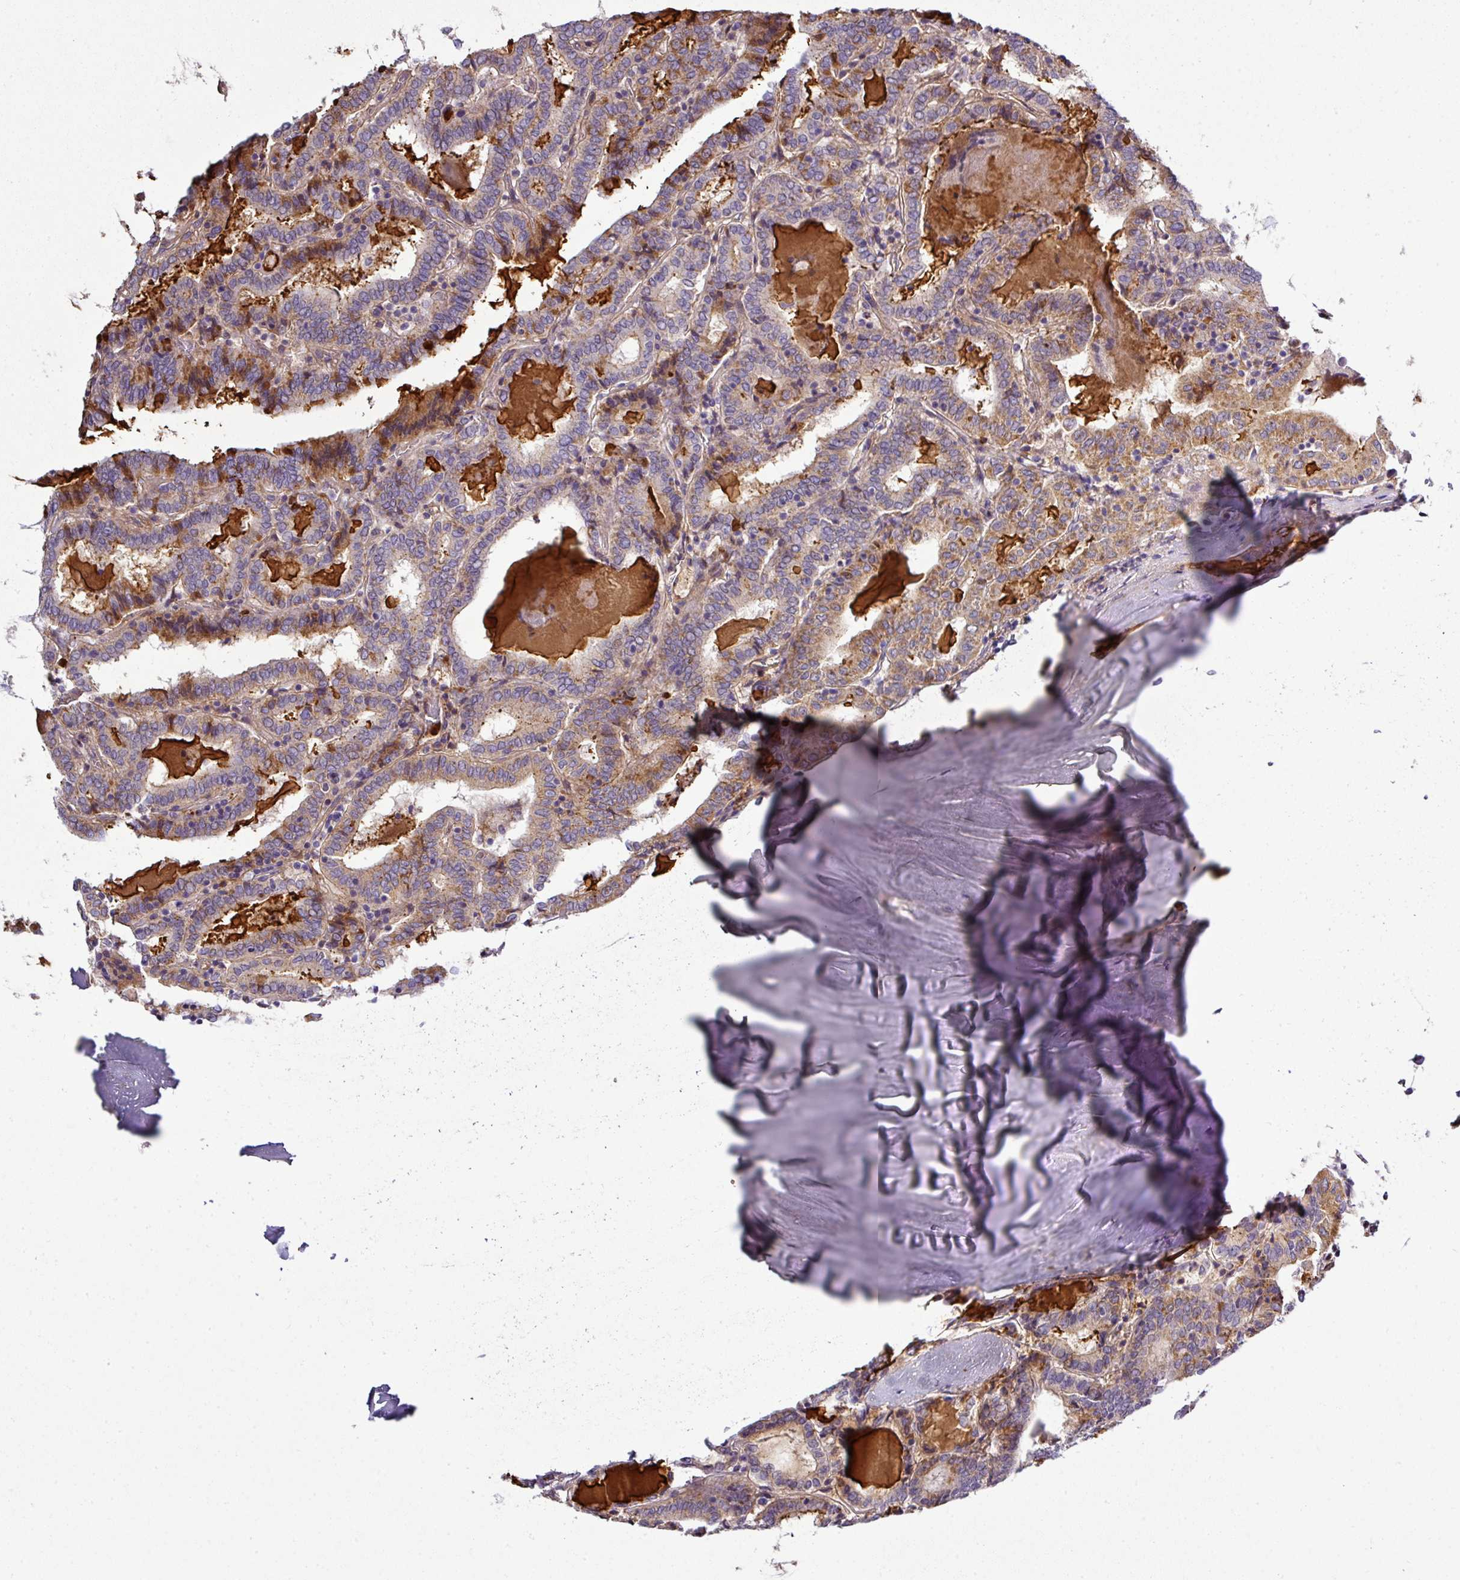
{"staining": {"intensity": "moderate", "quantity": "25%-75%", "location": "cytoplasmic/membranous"}, "tissue": "thyroid cancer", "cell_type": "Tumor cells", "image_type": "cancer", "snomed": [{"axis": "morphology", "description": "Papillary adenocarcinoma, NOS"}, {"axis": "topography", "description": "Thyroid gland"}], "caption": "Immunohistochemical staining of thyroid cancer (papillary adenocarcinoma) displays medium levels of moderate cytoplasmic/membranous protein positivity in approximately 25%-75% of tumor cells.", "gene": "GAN", "patient": {"sex": "female", "age": 72}}